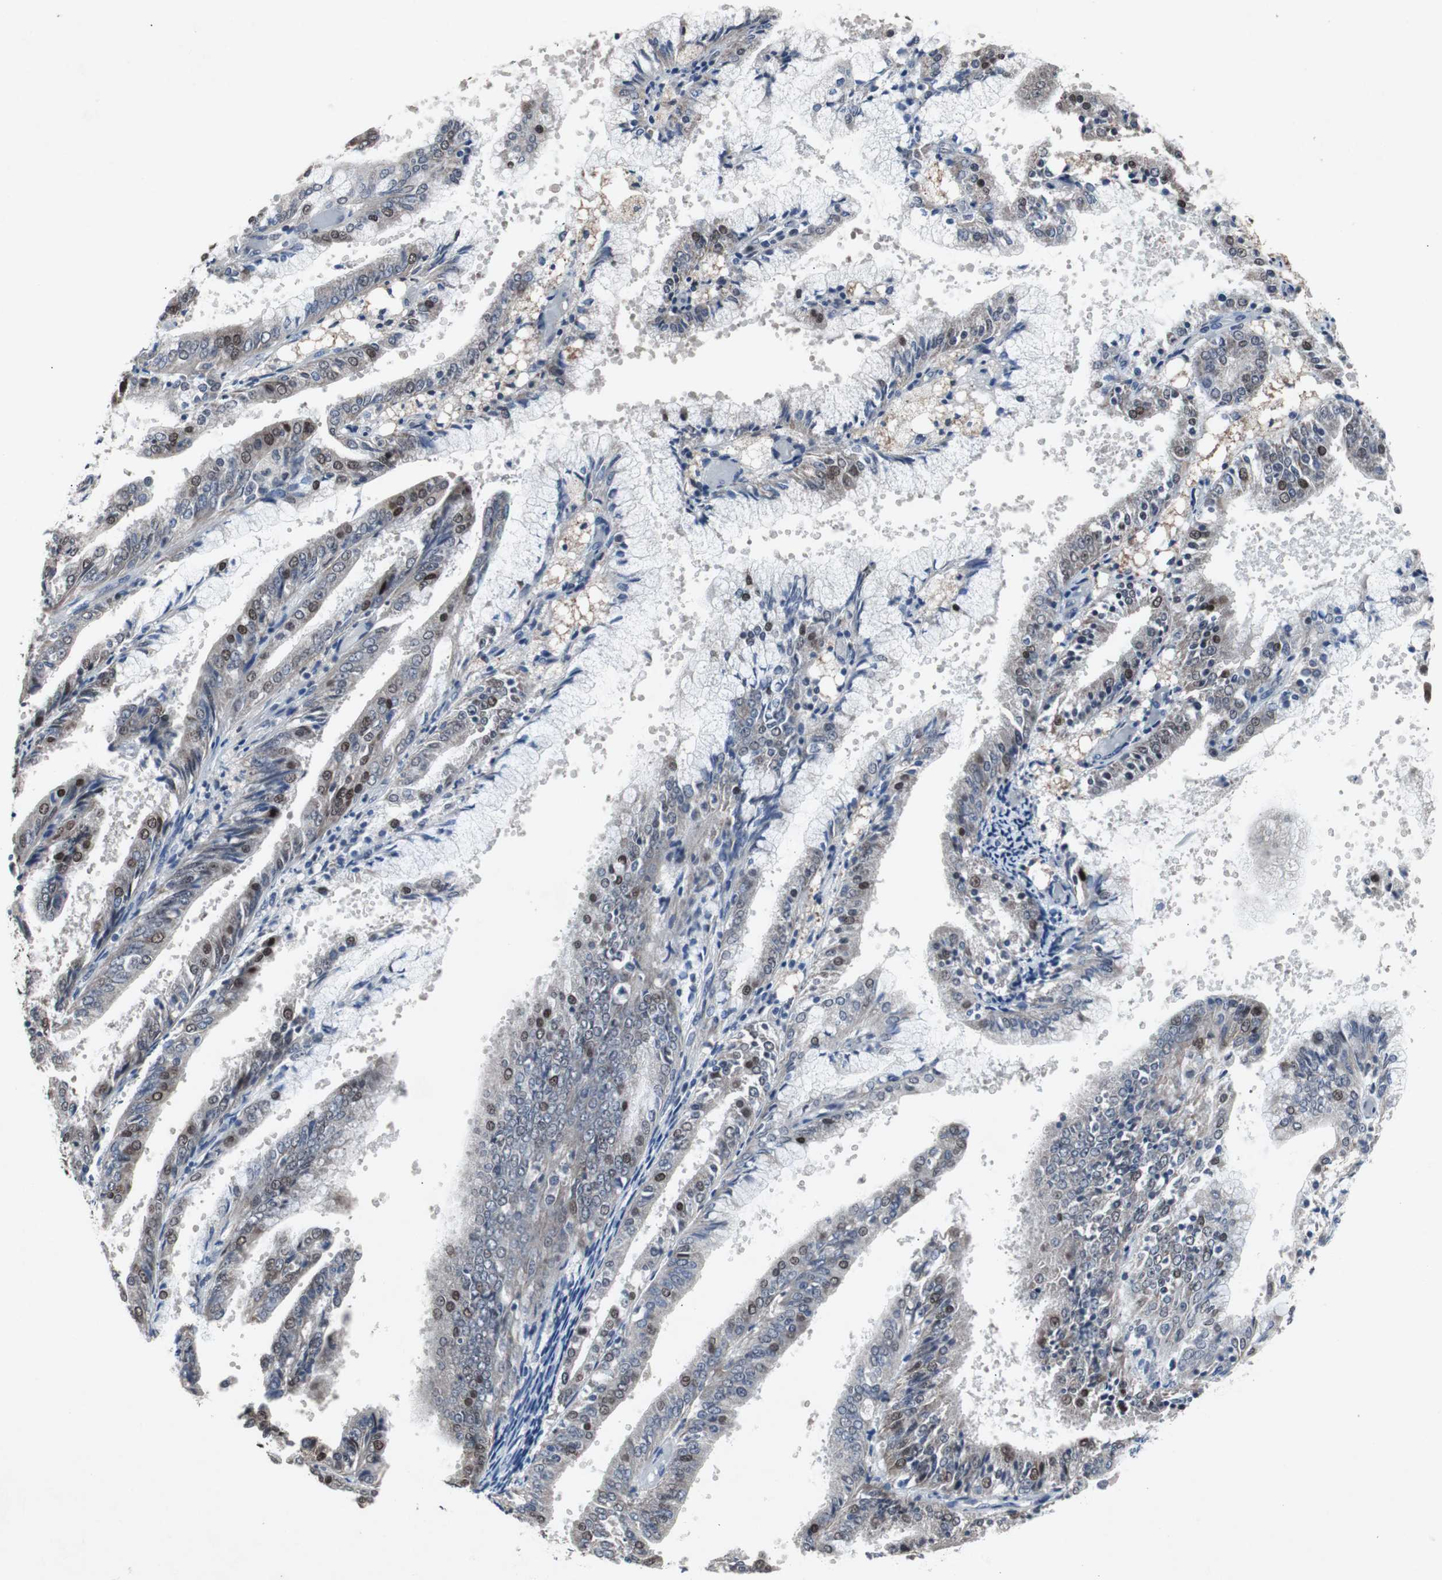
{"staining": {"intensity": "moderate", "quantity": "<25%", "location": "nuclear"}, "tissue": "endometrial cancer", "cell_type": "Tumor cells", "image_type": "cancer", "snomed": [{"axis": "morphology", "description": "Adenocarcinoma, NOS"}, {"axis": "topography", "description": "Endometrium"}], "caption": "High-magnification brightfield microscopy of endometrial cancer (adenocarcinoma) stained with DAB (3,3'-diaminobenzidine) (brown) and counterstained with hematoxylin (blue). tumor cells exhibit moderate nuclear staining is identified in about<25% of cells.", "gene": "RBM47", "patient": {"sex": "female", "age": 63}}